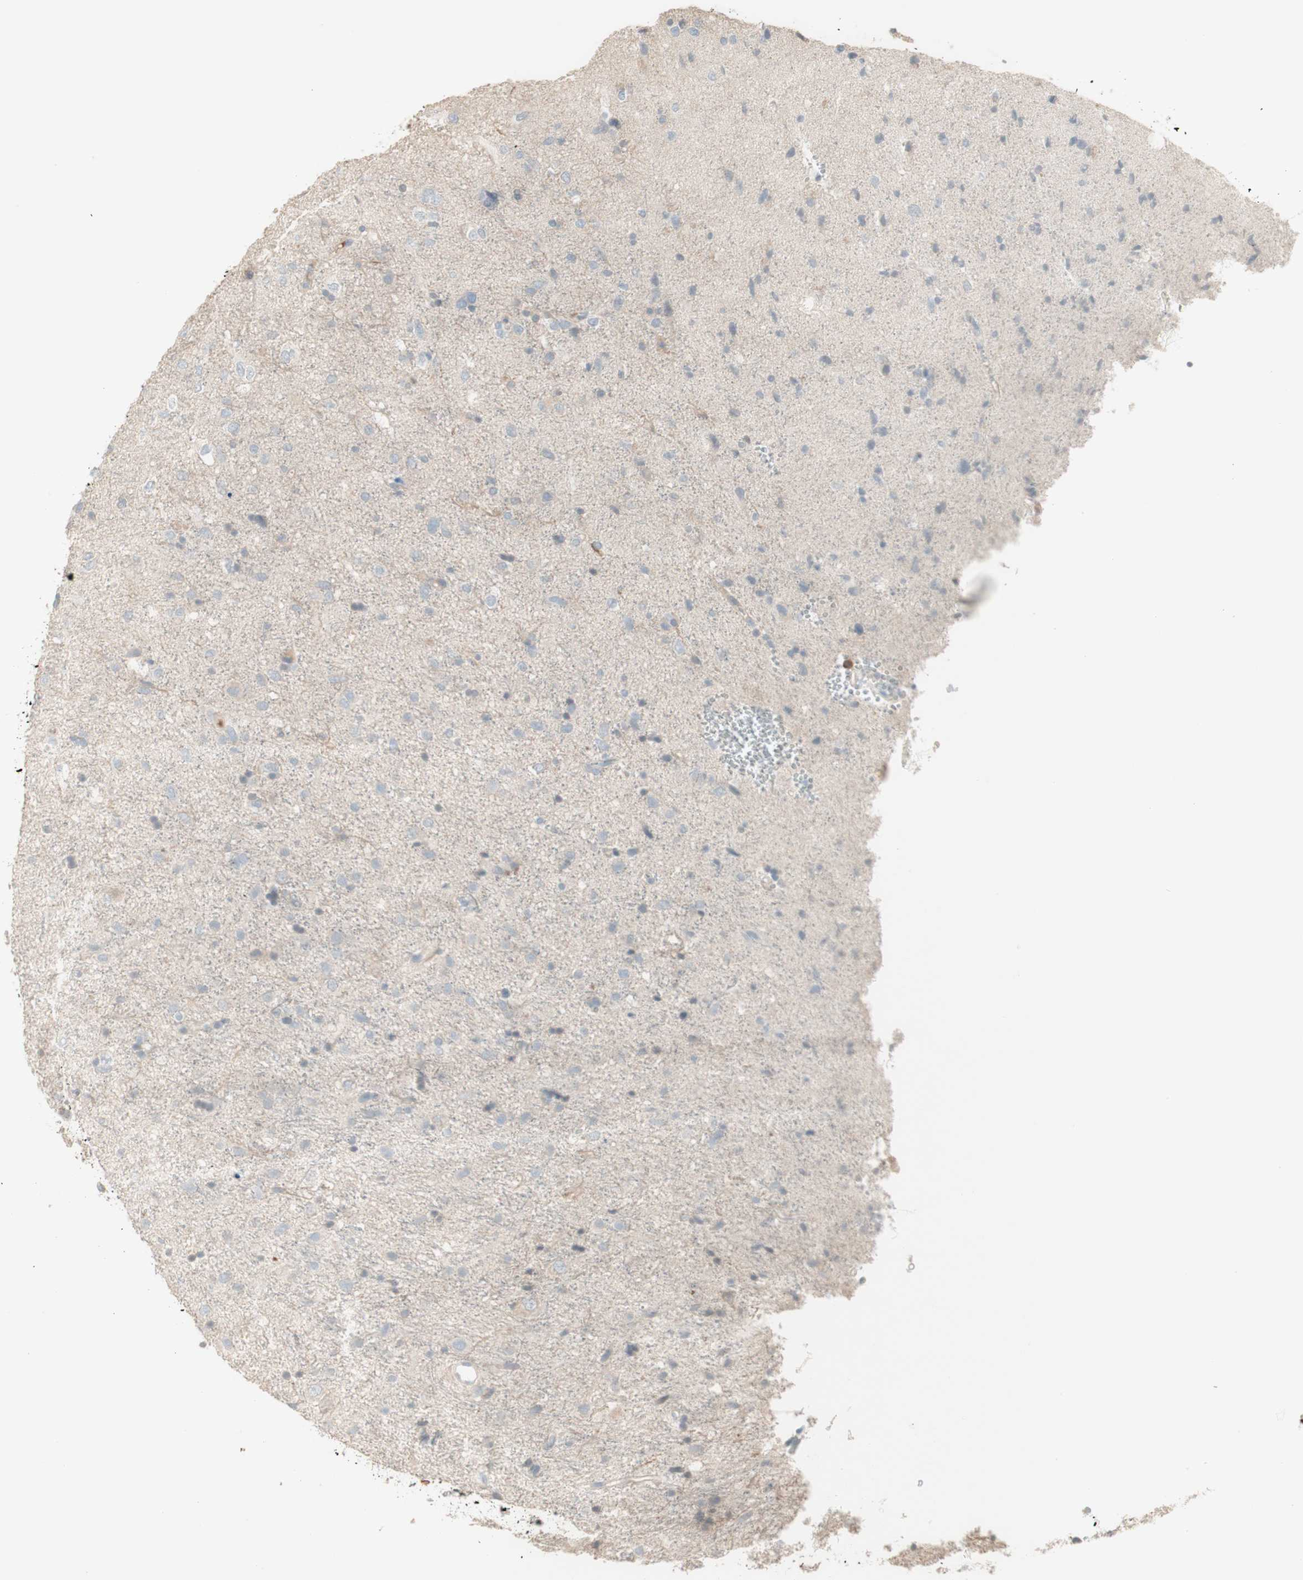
{"staining": {"intensity": "negative", "quantity": "none", "location": "none"}, "tissue": "glioma", "cell_type": "Tumor cells", "image_type": "cancer", "snomed": [{"axis": "morphology", "description": "Glioma, malignant, Low grade"}, {"axis": "topography", "description": "Brain"}], "caption": "Glioma stained for a protein using immunohistochemistry demonstrates no positivity tumor cells.", "gene": "IFNG", "patient": {"sex": "male", "age": 77}}